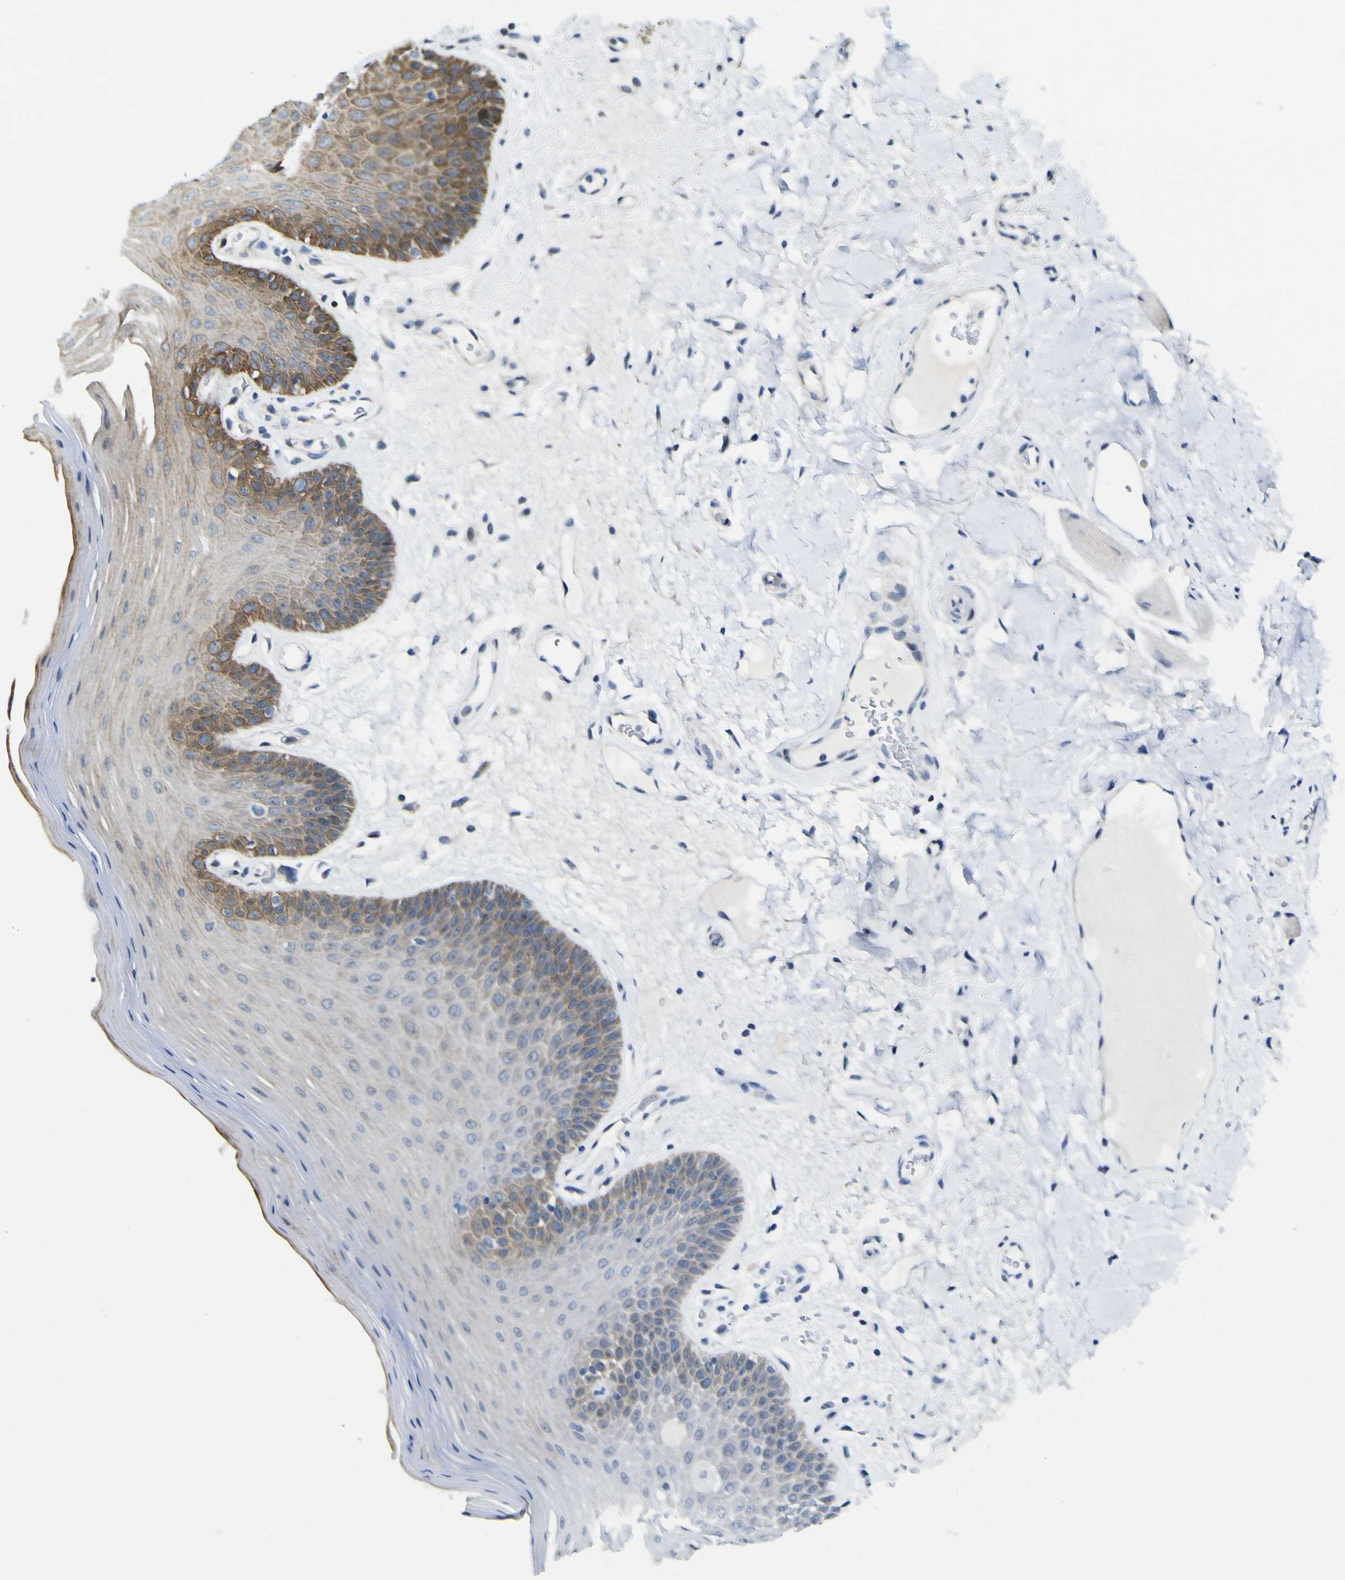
{"staining": {"intensity": "strong", "quantity": ">75%", "location": "cytoplasmic/membranous"}, "tissue": "oral mucosa", "cell_type": "Squamous epithelial cells", "image_type": "normal", "snomed": [{"axis": "morphology", "description": "Normal tissue, NOS"}, {"axis": "morphology", "description": "Squamous cell carcinoma, NOS"}, {"axis": "topography", "description": "Skeletal muscle"}, {"axis": "topography", "description": "Adipose tissue"}, {"axis": "topography", "description": "Vascular tissue"}, {"axis": "topography", "description": "Oral tissue"}, {"axis": "topography", "description": "Peripheral nerve tissue"}, {"axis": "topography", "description": "Head-Neck"}], "caption": "Squamous epithelial cells display high levels of strong cytoplasmic/membranous positivity in about >75% of cells in benign human oral mucosa.", "gene": "KDM7A", "patient": {"sex": "male", "age": 71}}